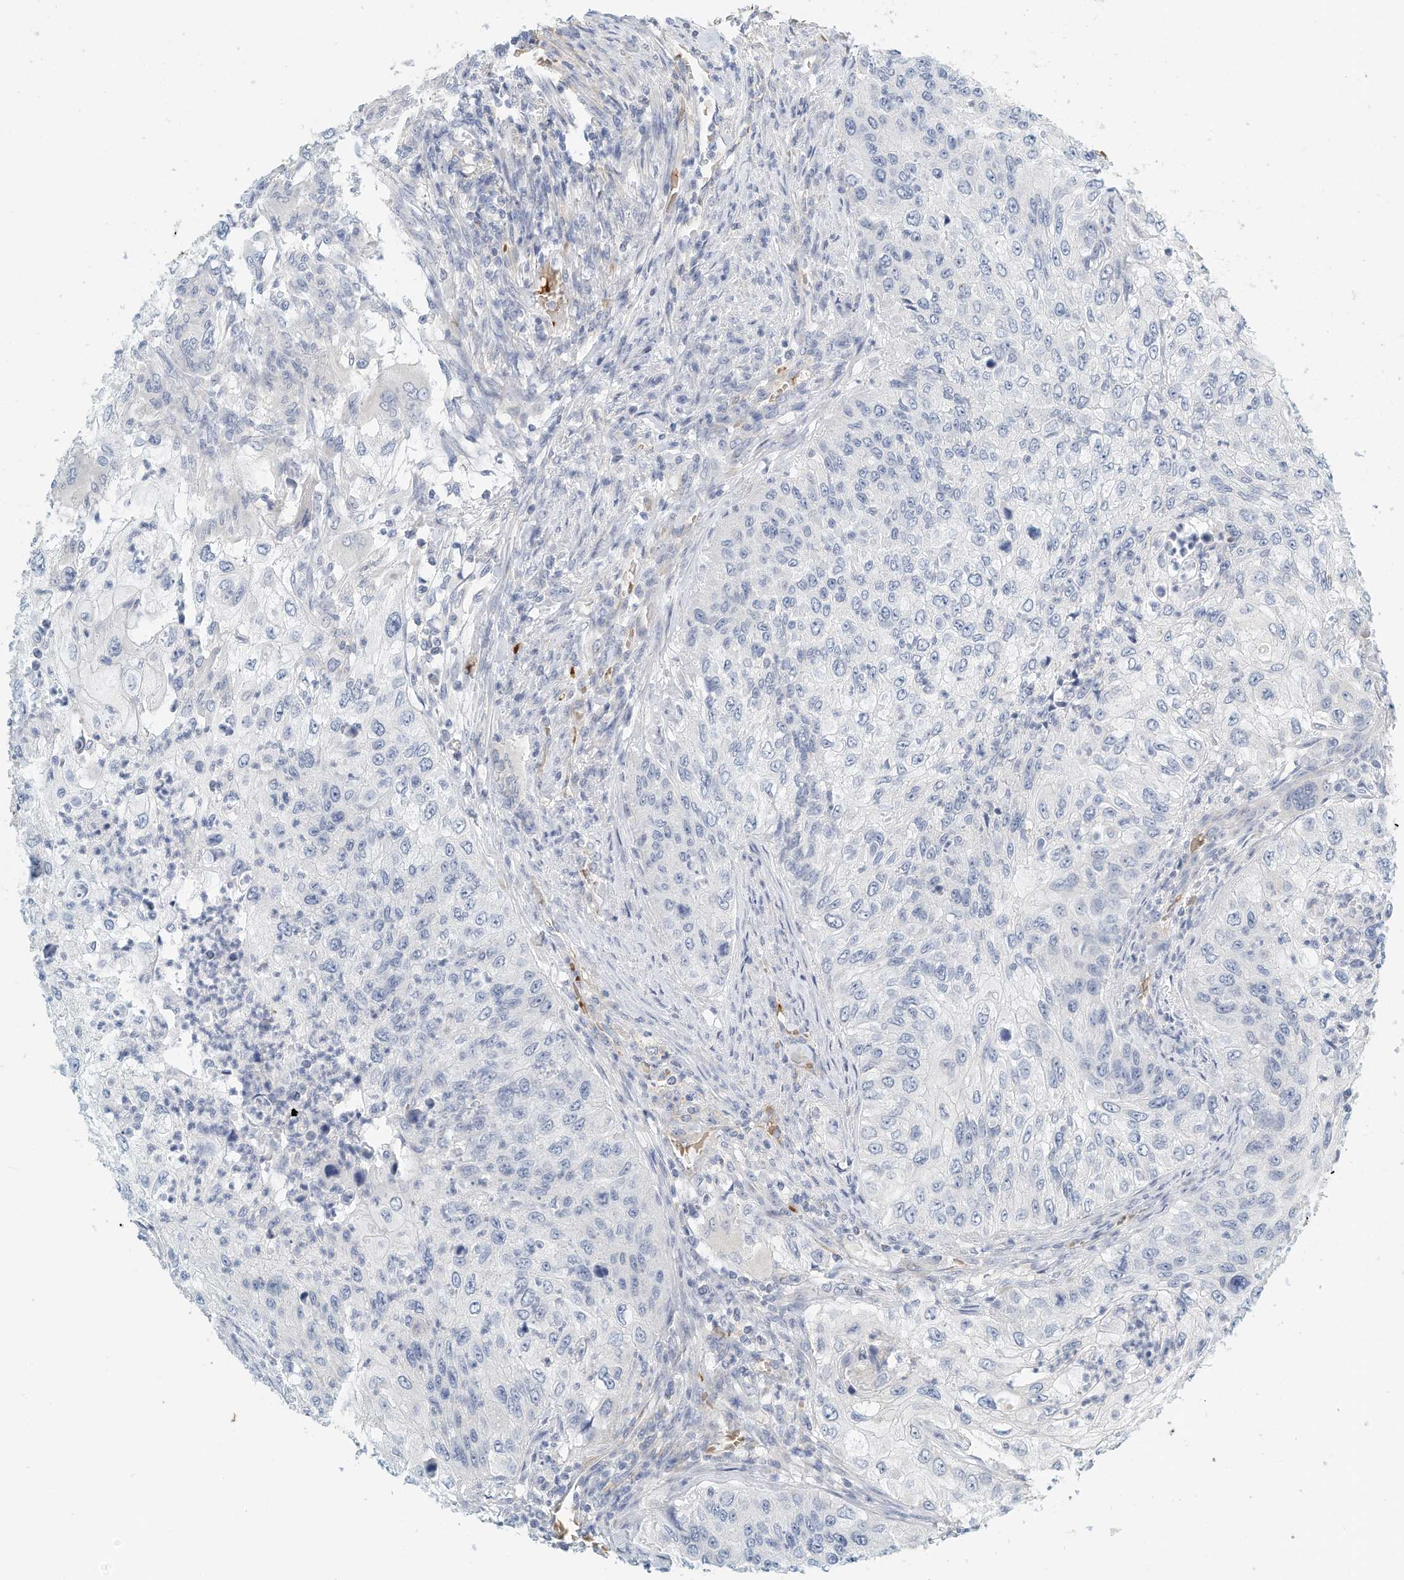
{"staining": {"intensity": "negative", "quantity": "none", "location": "none"}, "tissue": "urothelial cancer", "cell_type": "Tumor cells", "image_type": "cancer", "snomed": [{"axis": "morphology", "description": "Urothelial carcinoma, High grade"}, {"axis": "topography", "description": "Urinary bladder"}], "caption": "Immunohistochemistry histopathology image of urothelial cancer stained for a protein (brown), which exhibits no staining in tumor cells.", "gene": "RCAN3", "patient": {"sex": "female", "age": 60}}